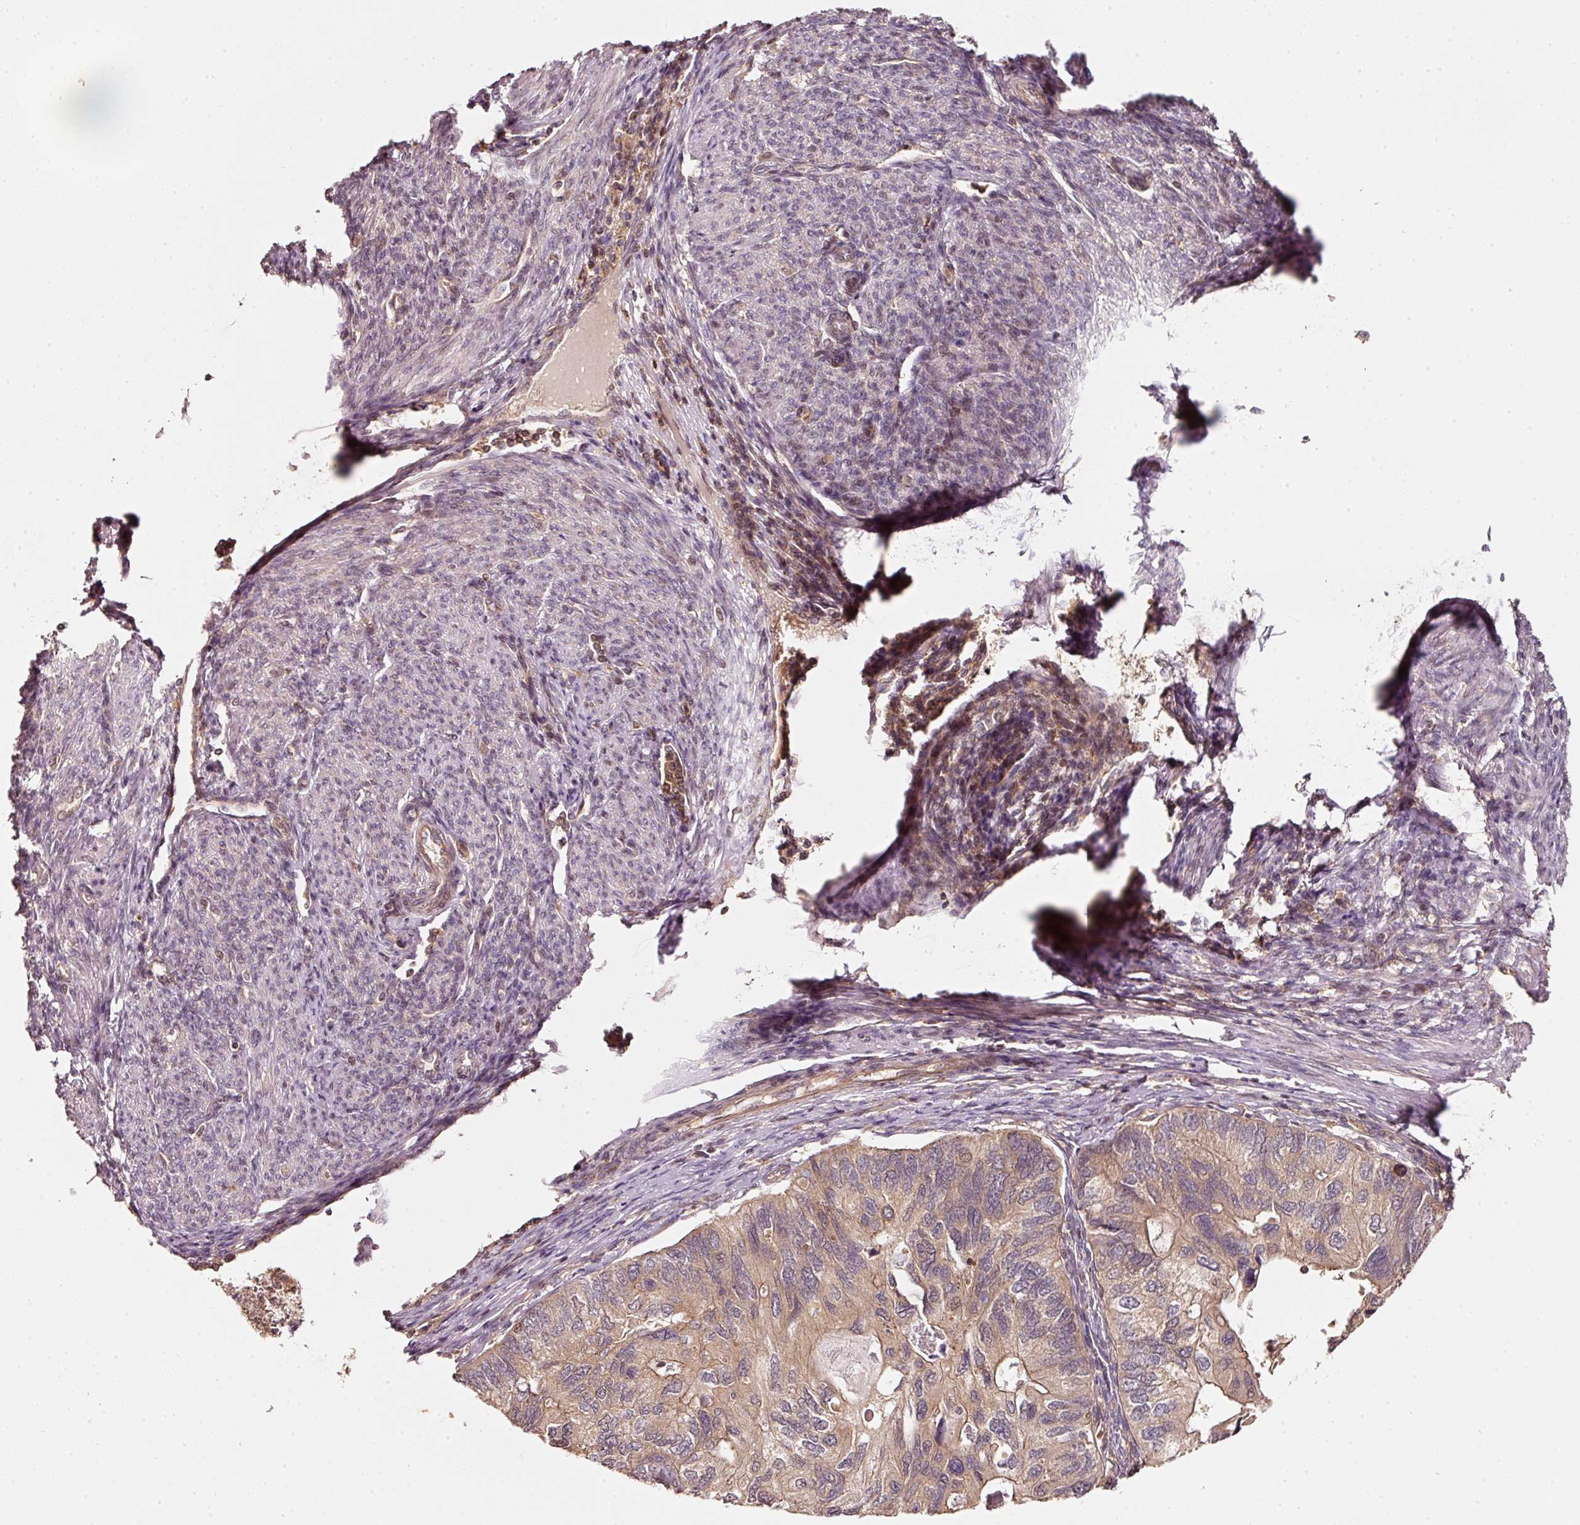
{"staining": {"intensity": "weak", "quantity": ">75%", "location": "cytoplasmic/membranous"}, "tissue": "endometrial cancer", "cell_type": "Tumor cells", "image_type": "cancer", "snomed": [{"axis": "morphology", "description": "Carcinoma, NOS"}, {"axis": "topography", "description": "Uterus"}], "caption": "The histopathology image exhibits a brown stain indicating the presence of a protein in the cytoplasmic/membranous of tumor cells in endometrial cancer (carcinoma).", "gene": "RRAS2", "patient": {"sex": "female", "age": 76}}